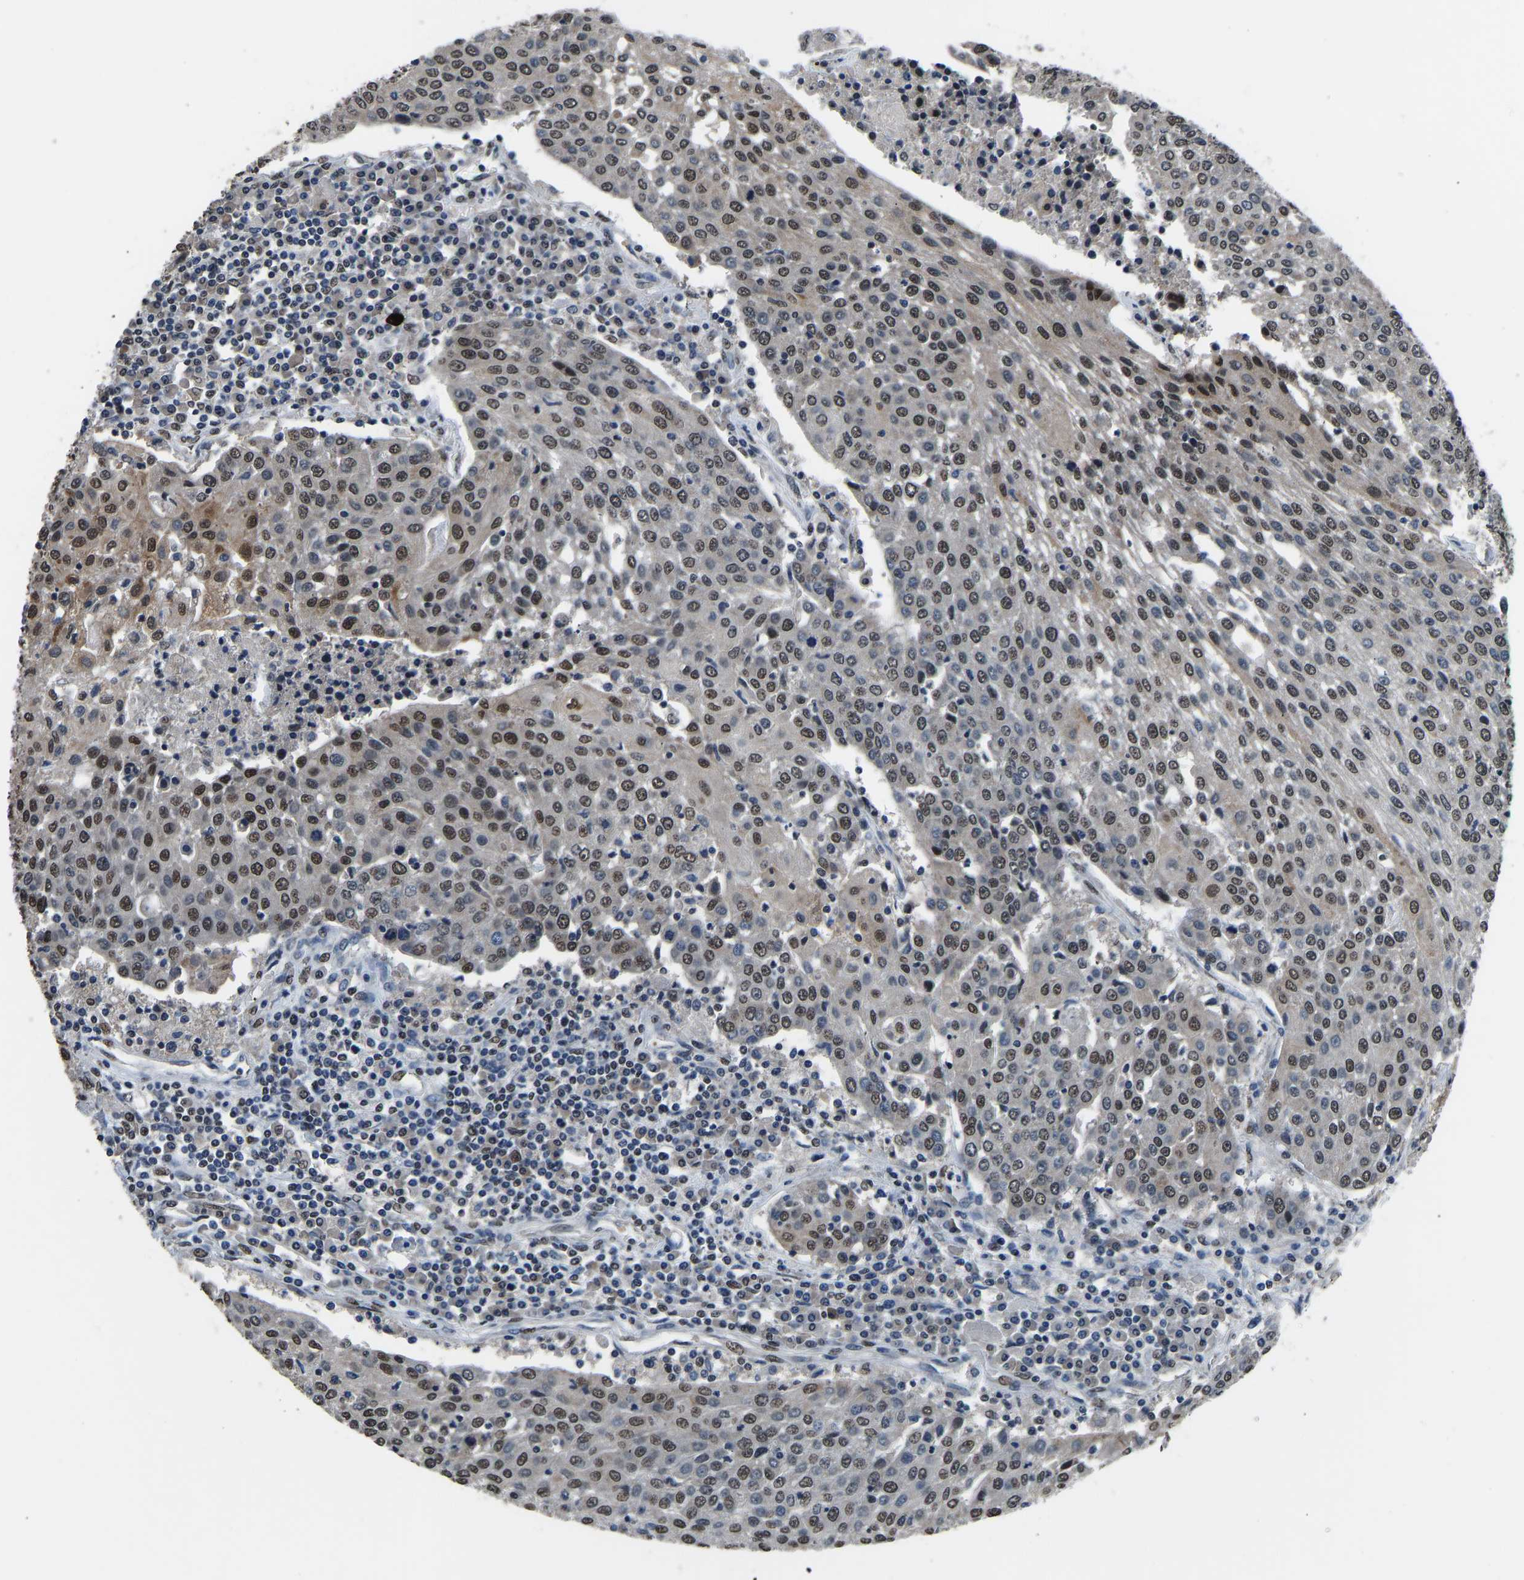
{"staining": {"intensity": "moderate", "quantity": "25%-75%", "location": "nuclear"}, "tissue": "urothelial cancer", "cell_type": "Tumor cells", "image_type": "cancer", "snomed": [{"axis": "morphology", "description": "Urothelial carcinoma, High grade"}, {"axis": "topography", "description": "Urinary bladder"}], "caption": "Immunohistochemistry (IHC) (DAB (3,3'-diaminobenzidine)) staining of high-grade urothelial carcinoma shows moderate nuclear protein positivity in approximately 25%-75% of tumor cells.", "gene": "FOS", "patient": {"sex": "female", "age": 85}}